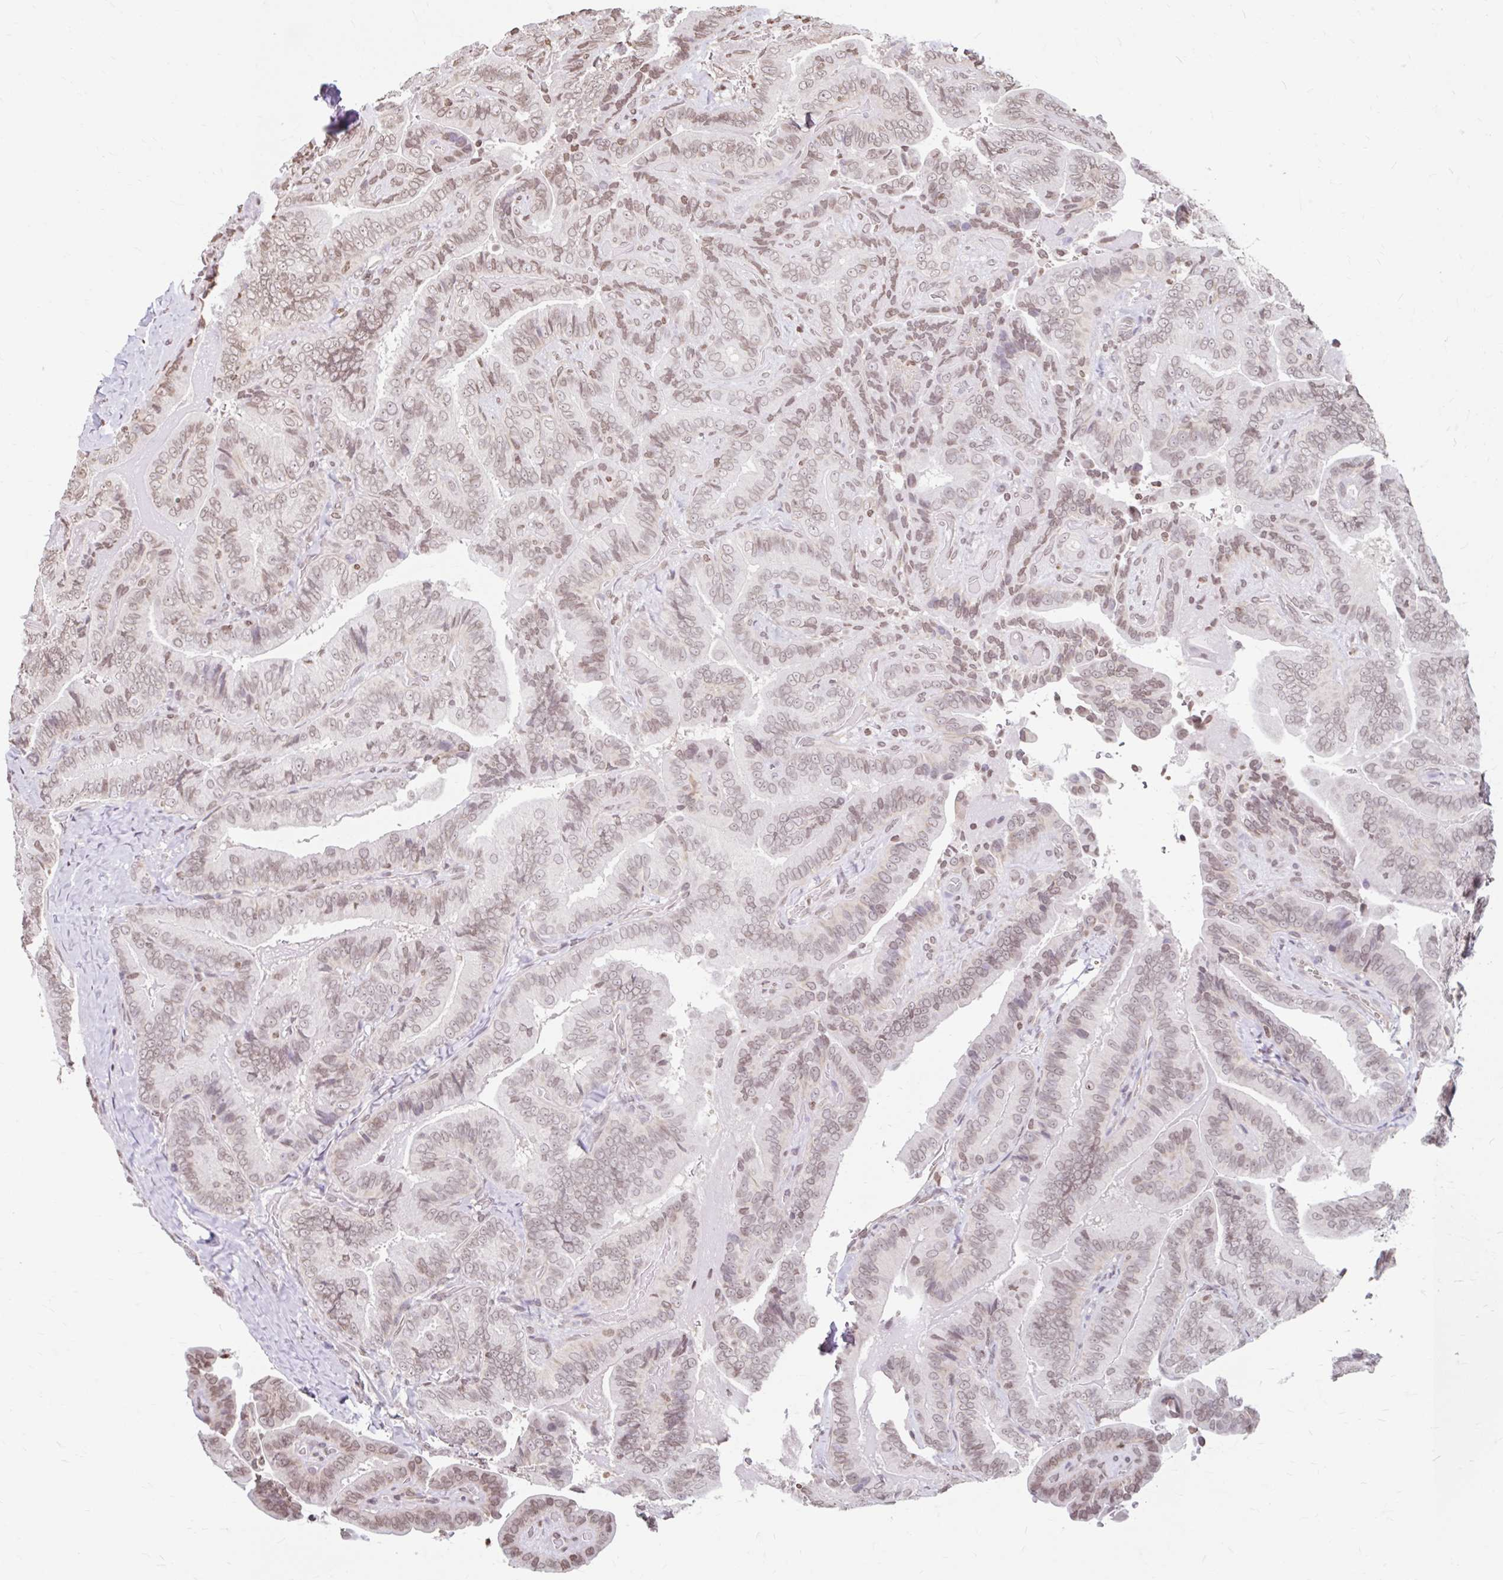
{"staining": {"intensity": "moderate", "quantity": "25%-75%", "location": "nuclear"}, "tissue": "thyroid cancer", "cell_type": "Tumor cells", "image_type": "cancer", "snomed": [{"axis": "morphology", "description": "Papillary adenocarcinoma, NOS"}, {"axis": "topography", "description": "Thyroid gland"}], "caption": "Immunohistochemical staining of human thyroid cancer displays moderate nuclear protein expression in about 25%-75% of tumor cells.", "gene": "ORC3", "patient": {"sex": "male", "age": 61}}